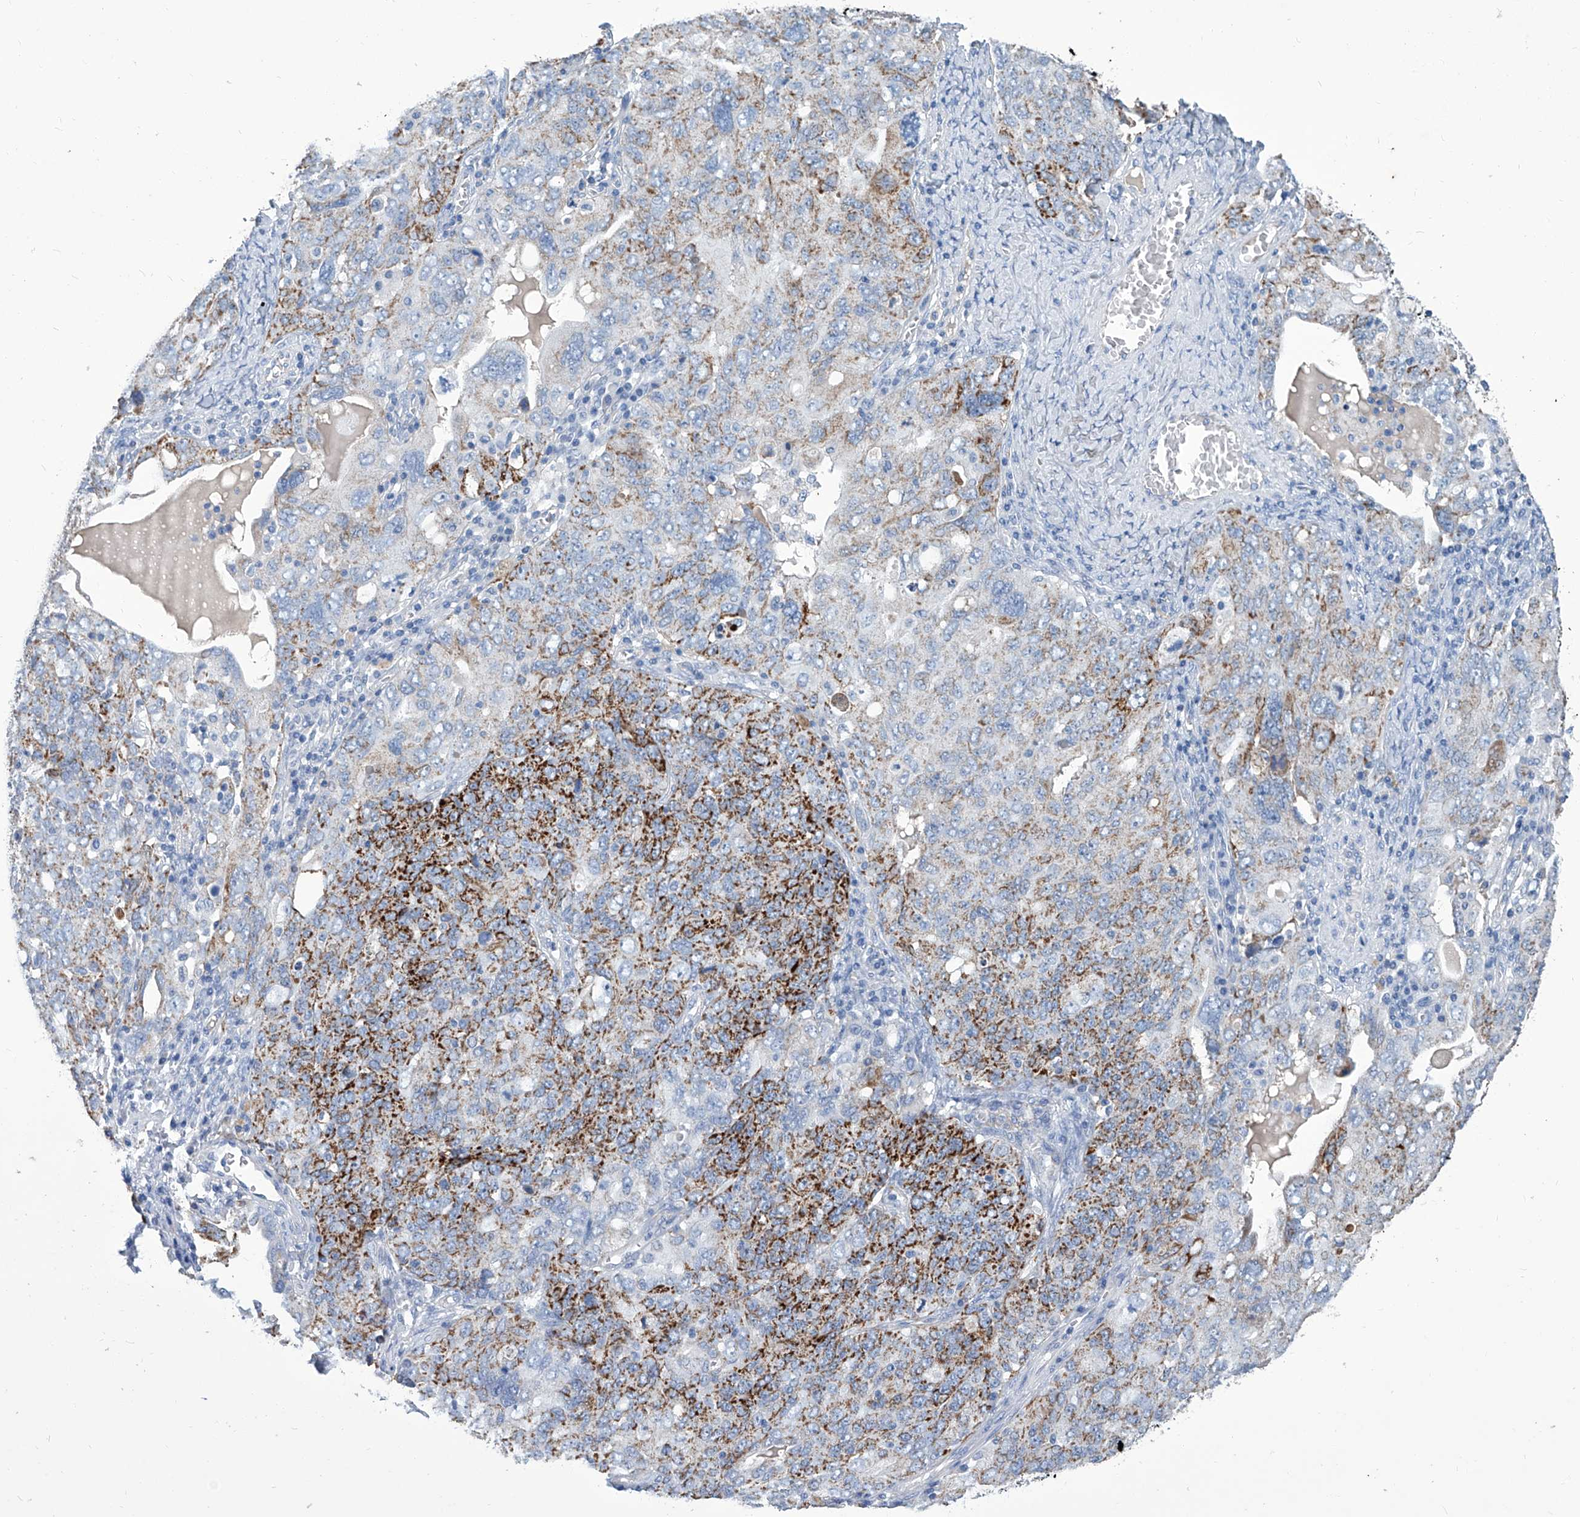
{"staining": {"intensity": "strong", "quantity": "25%-75%", "location": "cytoplasmic/membranous"}, "tissue": "ovarian cancer", "cell_type": "Tumor cells", "image_type": "cancer", "snomed": [{"axis": "morphology", "description": "Carcinoma, endometroid"}, {"axis": "topography", "description": "Ovary"}], "caption": "Immunohistochemistry histopathology image of neoplastic tissue: human ovarian cancer (endometroid carcinoma) stained using IHC shows high levels of strong protein expression localized specifically in the cytoplasmic/membranous of tumor cells, appearing as a cytoplasmic/membranous brown color.", "gene": "MTARC1", "patient": {"sex": "female", "age": 62}}